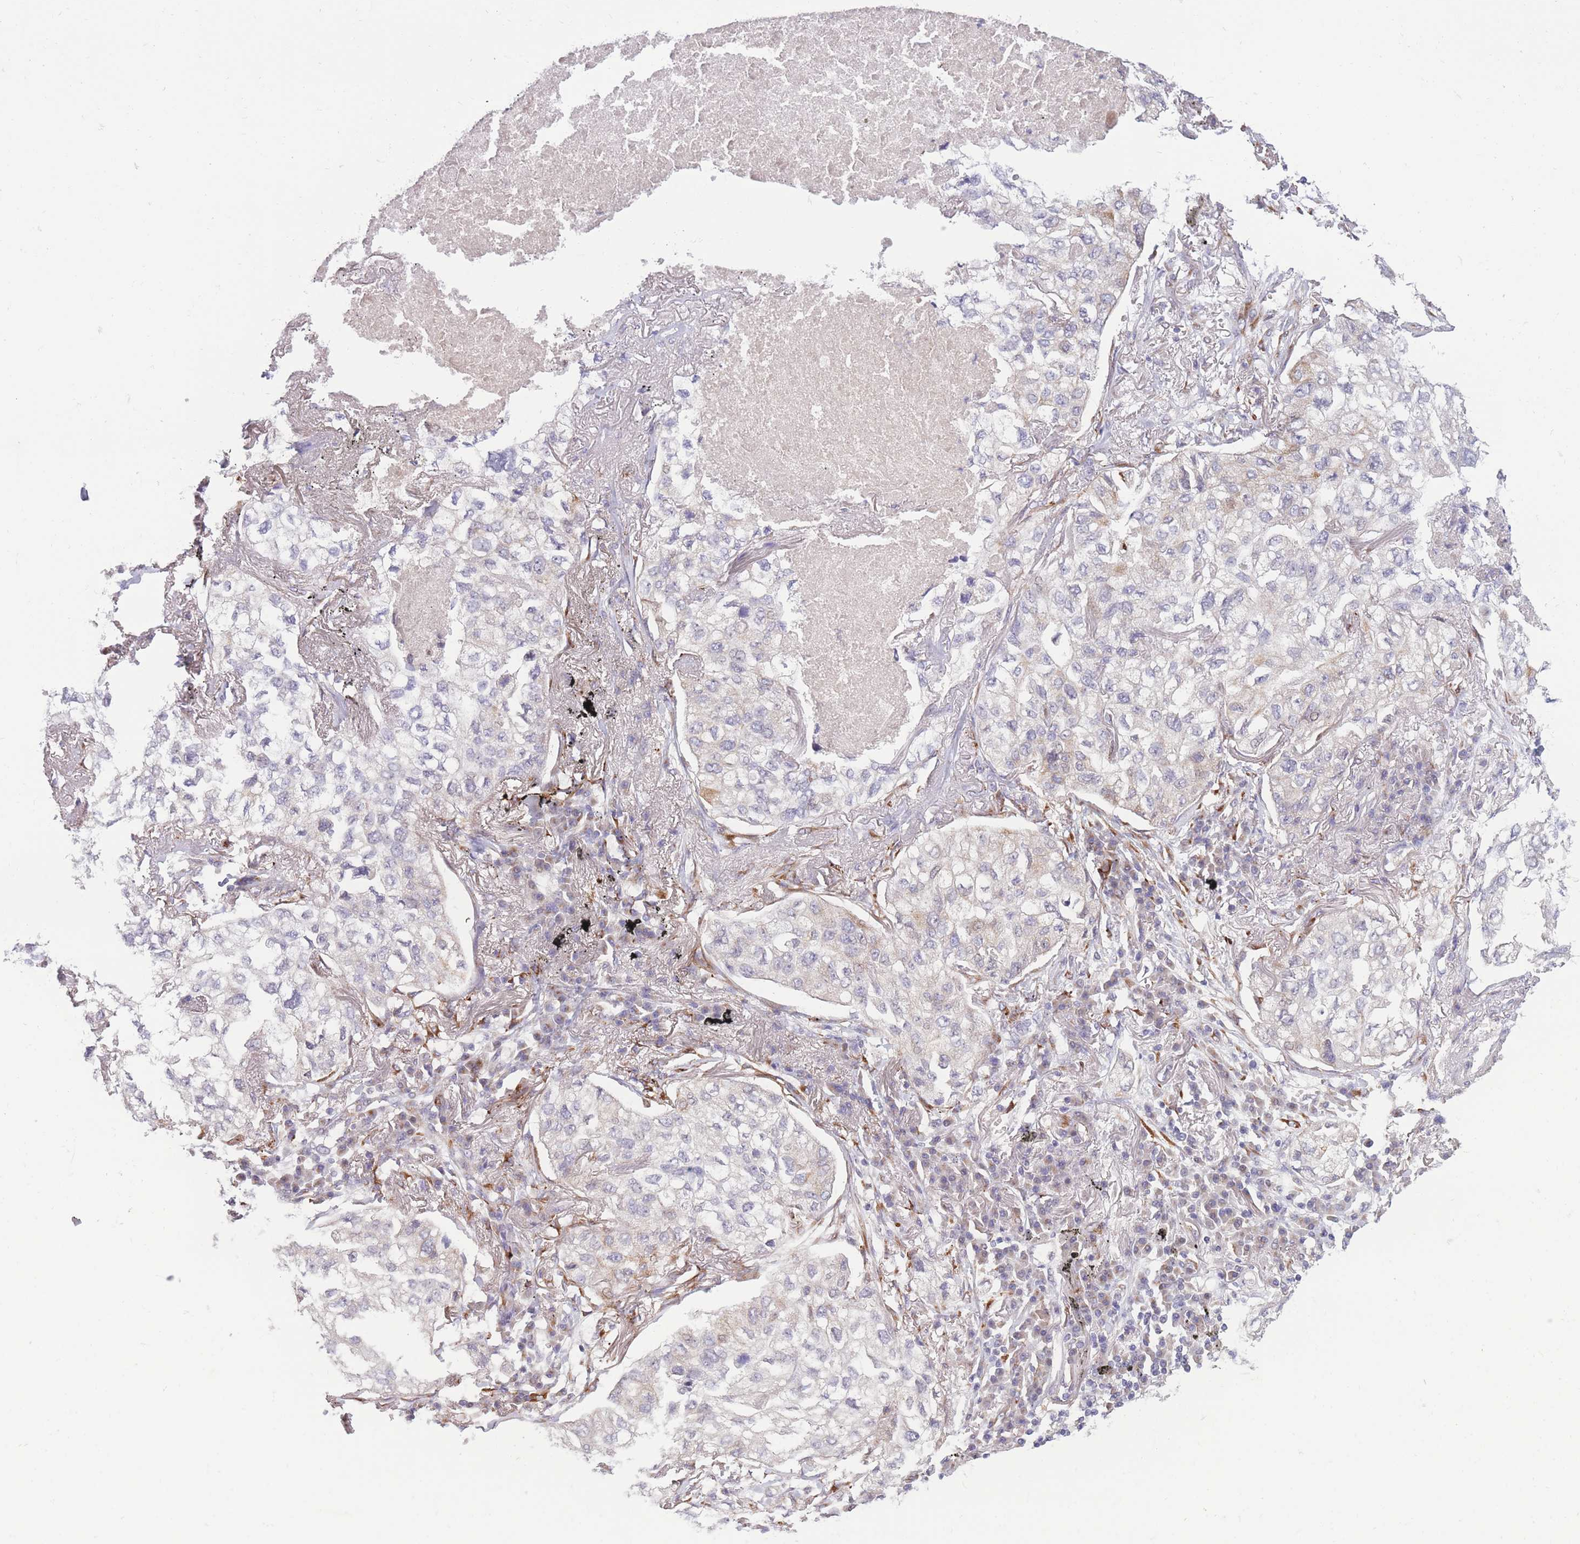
{"staining": {"intensity": "negative", "quantity": "none", "location": "none"}, "tissue": "lung cancer", "cell_type": "Tumor cells", "image_type": "cancer", "snomed": [{"axis": "morphology", "description": "Adenocarcinoma, NOS"}, {"axis": "topography", "description": "Lung"}], "caption": "A histopathology image of human adenocarcinoma (lung) is negative for staining in tumor cells.", "gene": "CCNQ", "patient": {"sex": "male", "age": 65}}